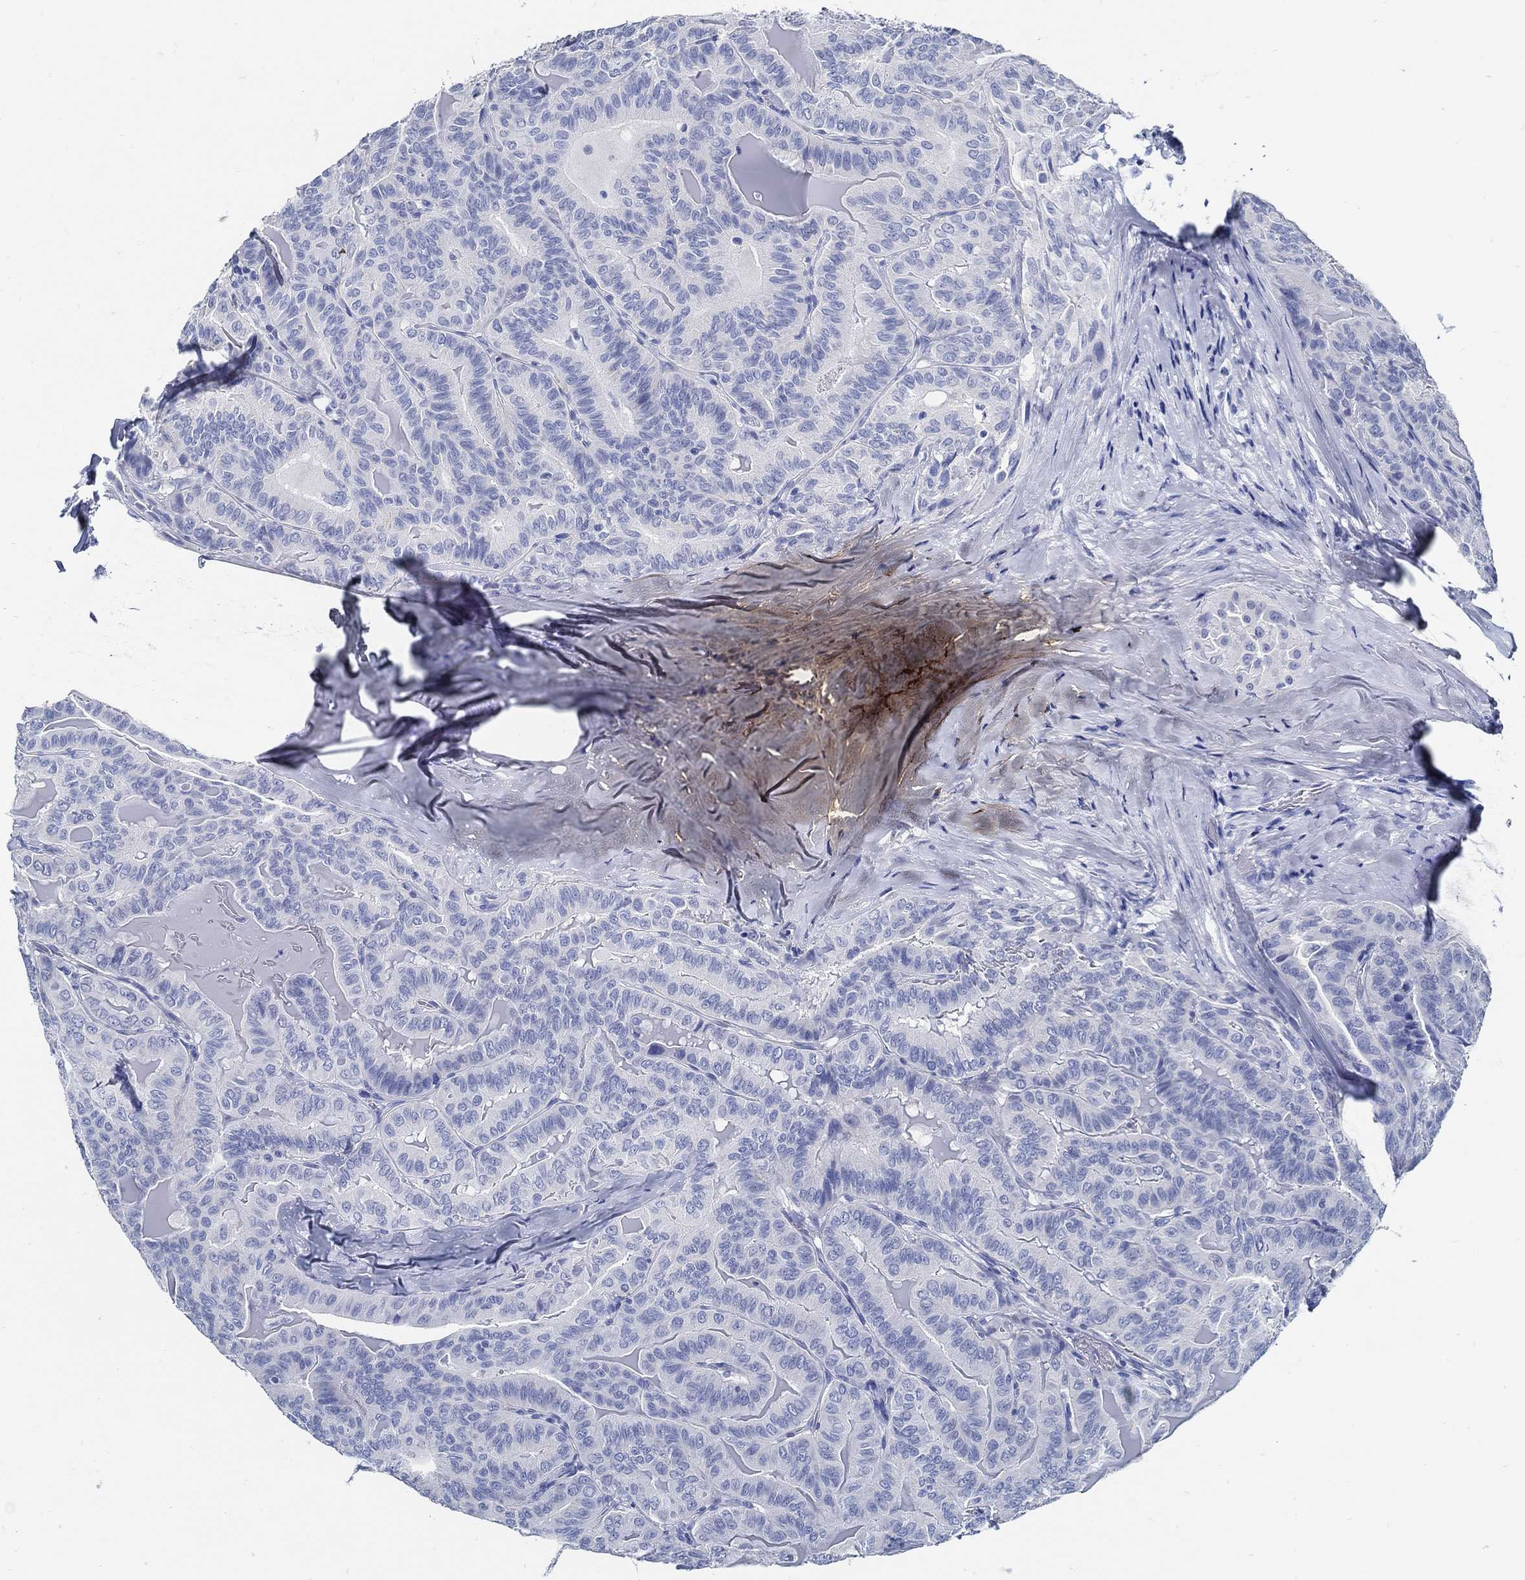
{"staining": {"intensity": "negative", "quantity": "none", "location": "none"}, "tissue": "thyroid cancer", "cell_type": "Tumor cells", "image_type": "cancer", "snomed": [{"axis": "morphology", "description": "Papillary adenocarcinoma, NOS"}, {"axis": "topography", "description": "Thyroid gland"}], "caption": "This photomicrograph is of thyroid cancer stained with immunohistochemistry to label a protein in brown with the nuclei are counter-stained blue. There is no expression in tumor cells.", "gene": "SLC45A1", "patient": {"sex": "female", "age": 68}}